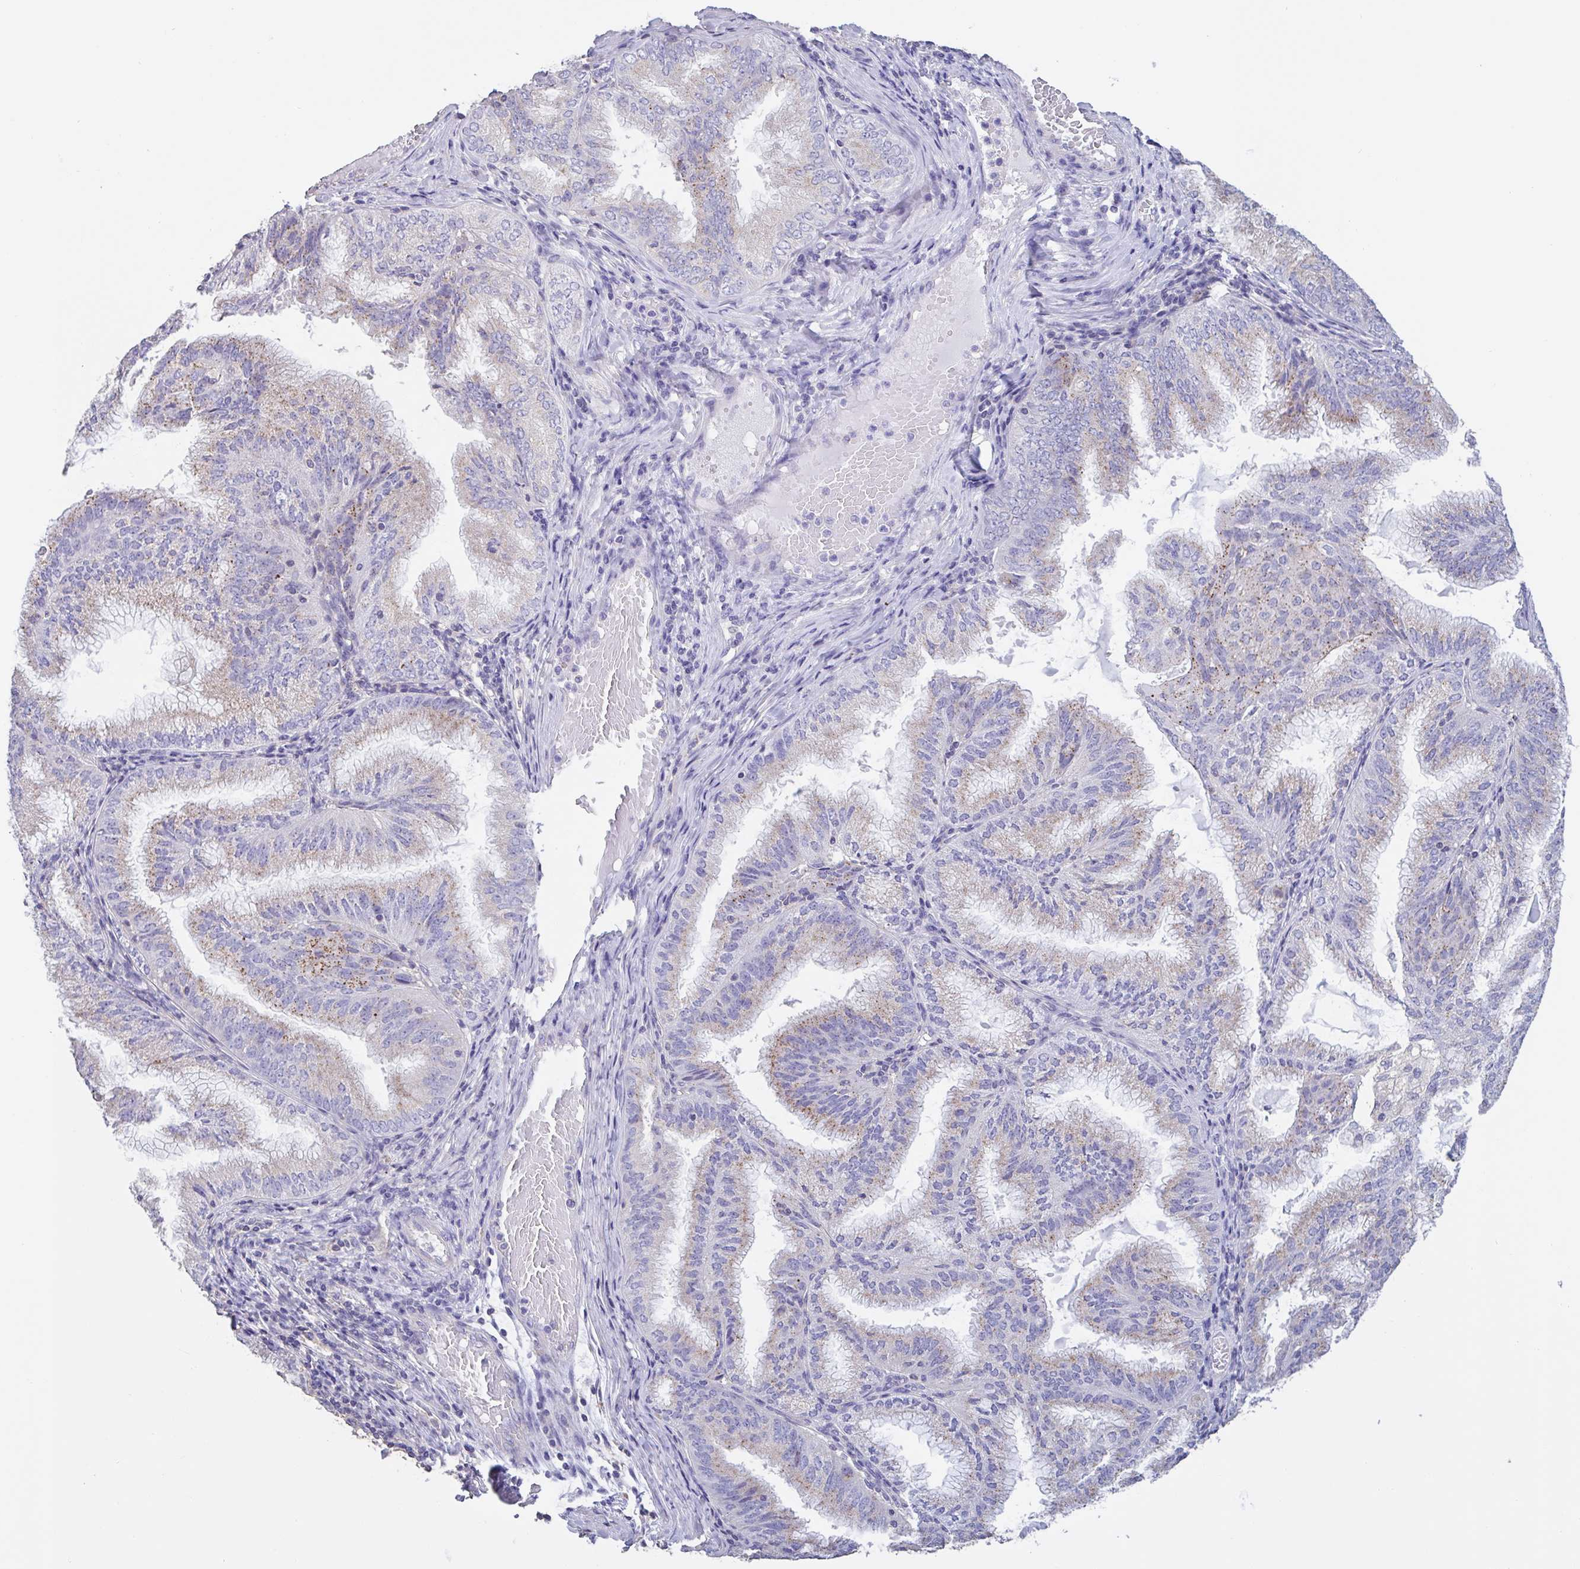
{"staining": {"intensity": "weak", "quantity": "25%-75%", "location": "cytoplasmic/membranous"}, "tissue": "endometrial cancer", "cell_type": "Tumor cells", "image_type": "cancer", "snomed": [{"axis": "morphology", "description": "Adenocarcinoma, NOS"}, {"axis": "topography", "description": "Endometrium"}], "caption": "This photomicrograph shows IHC staining of endometrial cancer (adenocarcinoma), with low weak cytoplasmic/membranous positivity in about 25%-75% of tumor cells.", "gene": "CHMP5", "patient": {"sex": "female", "age": 49}}